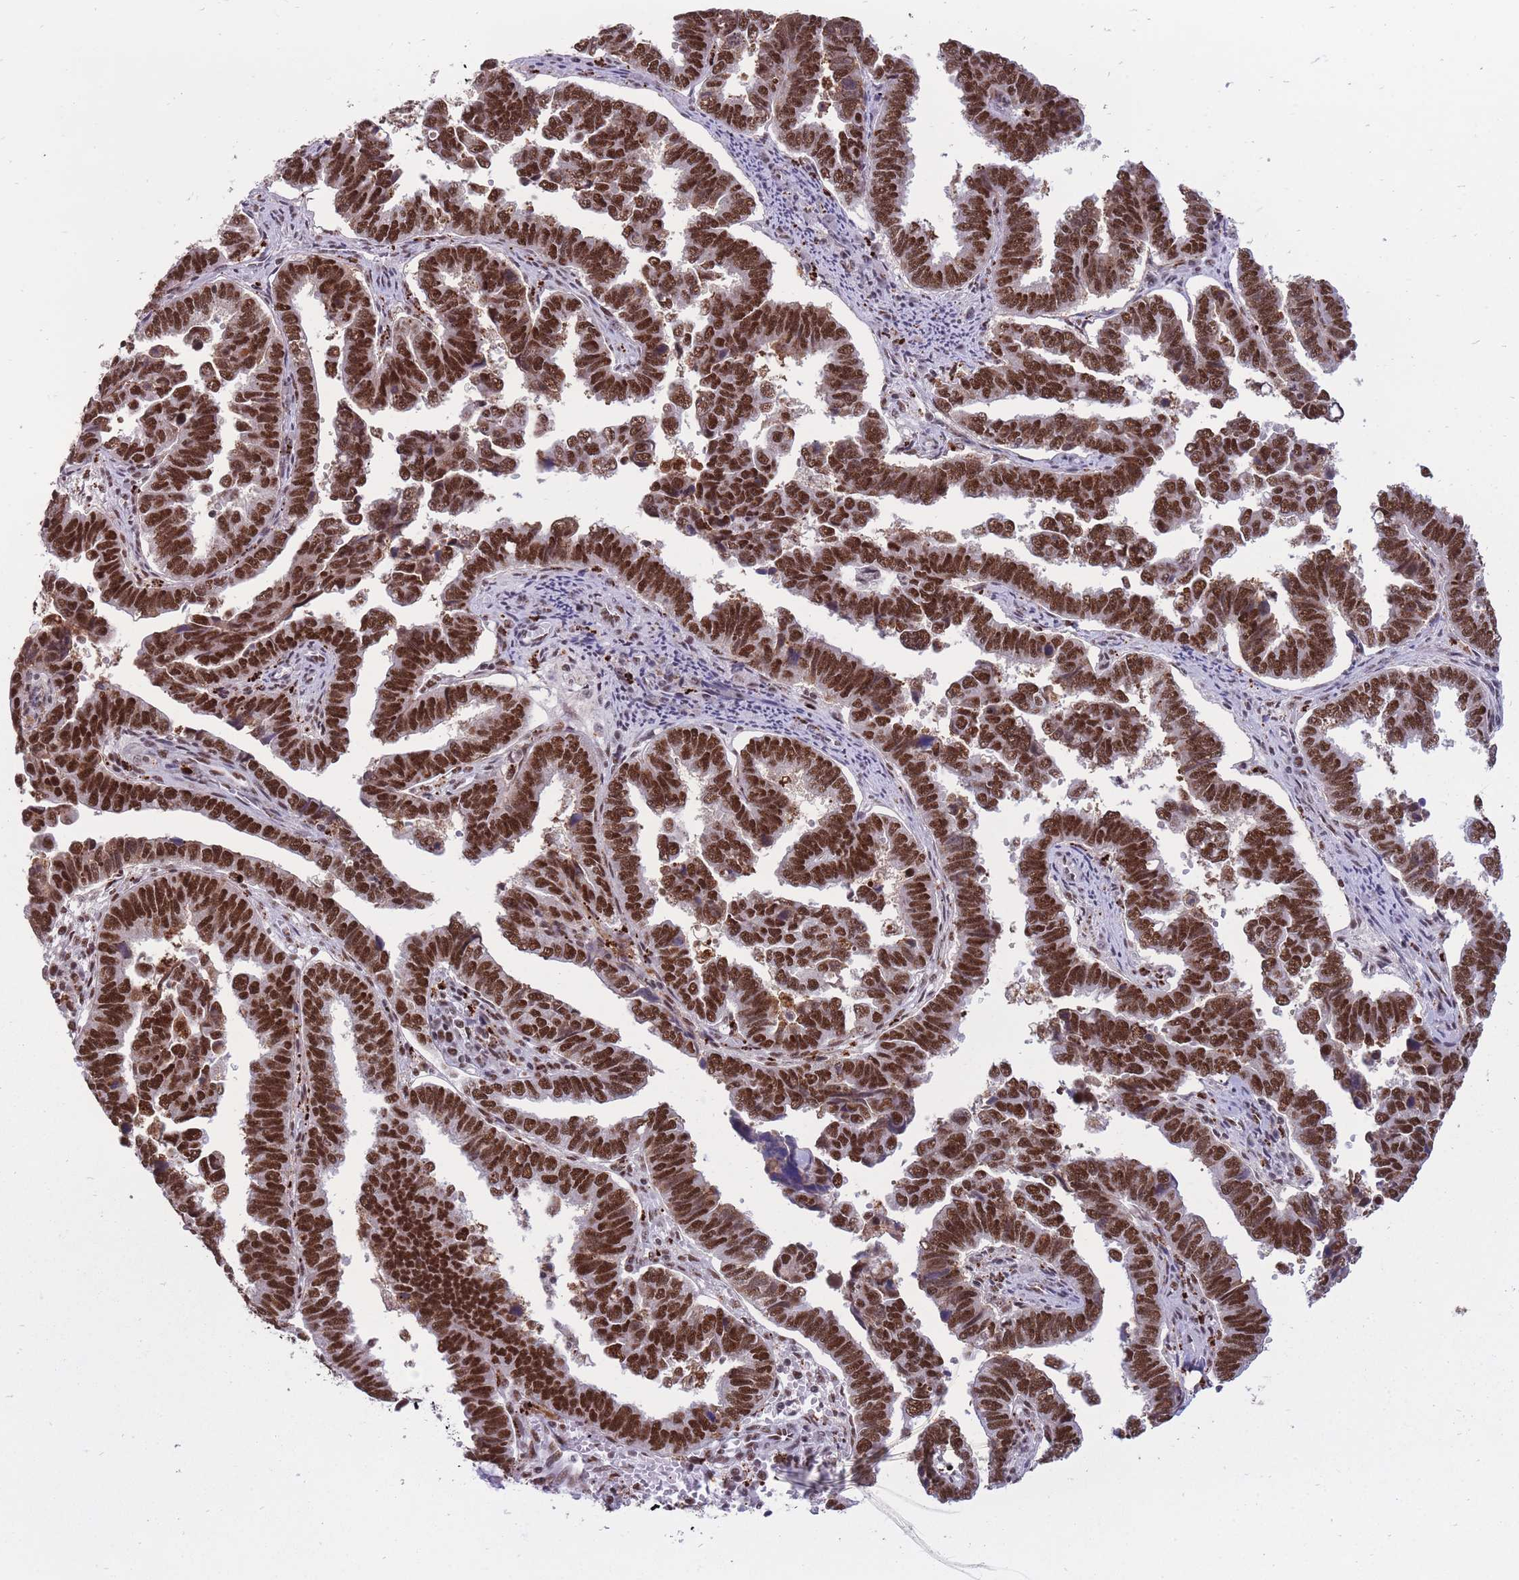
{"staining": {"intensity": "strong", "quantity": ">75%", "location": "nuclear"}, "tissue": "endometrial cancer", "cell_type": "Tumor cells", "image_type": "cancer", "snomed": [{"axis": "morphology", "description": "Adenocarcinoma, NOS"}, {"axis": "topography", "description": "Endometrium"}], "caption": "Human endometrial cancer (adenocarcinoma) stained for a protein (brown) reveals strong nuclear positive positivity in approximately >75% of tumor cells.", "gene": "PRPF19", "patient": {"sex": "female", "age": 75}}